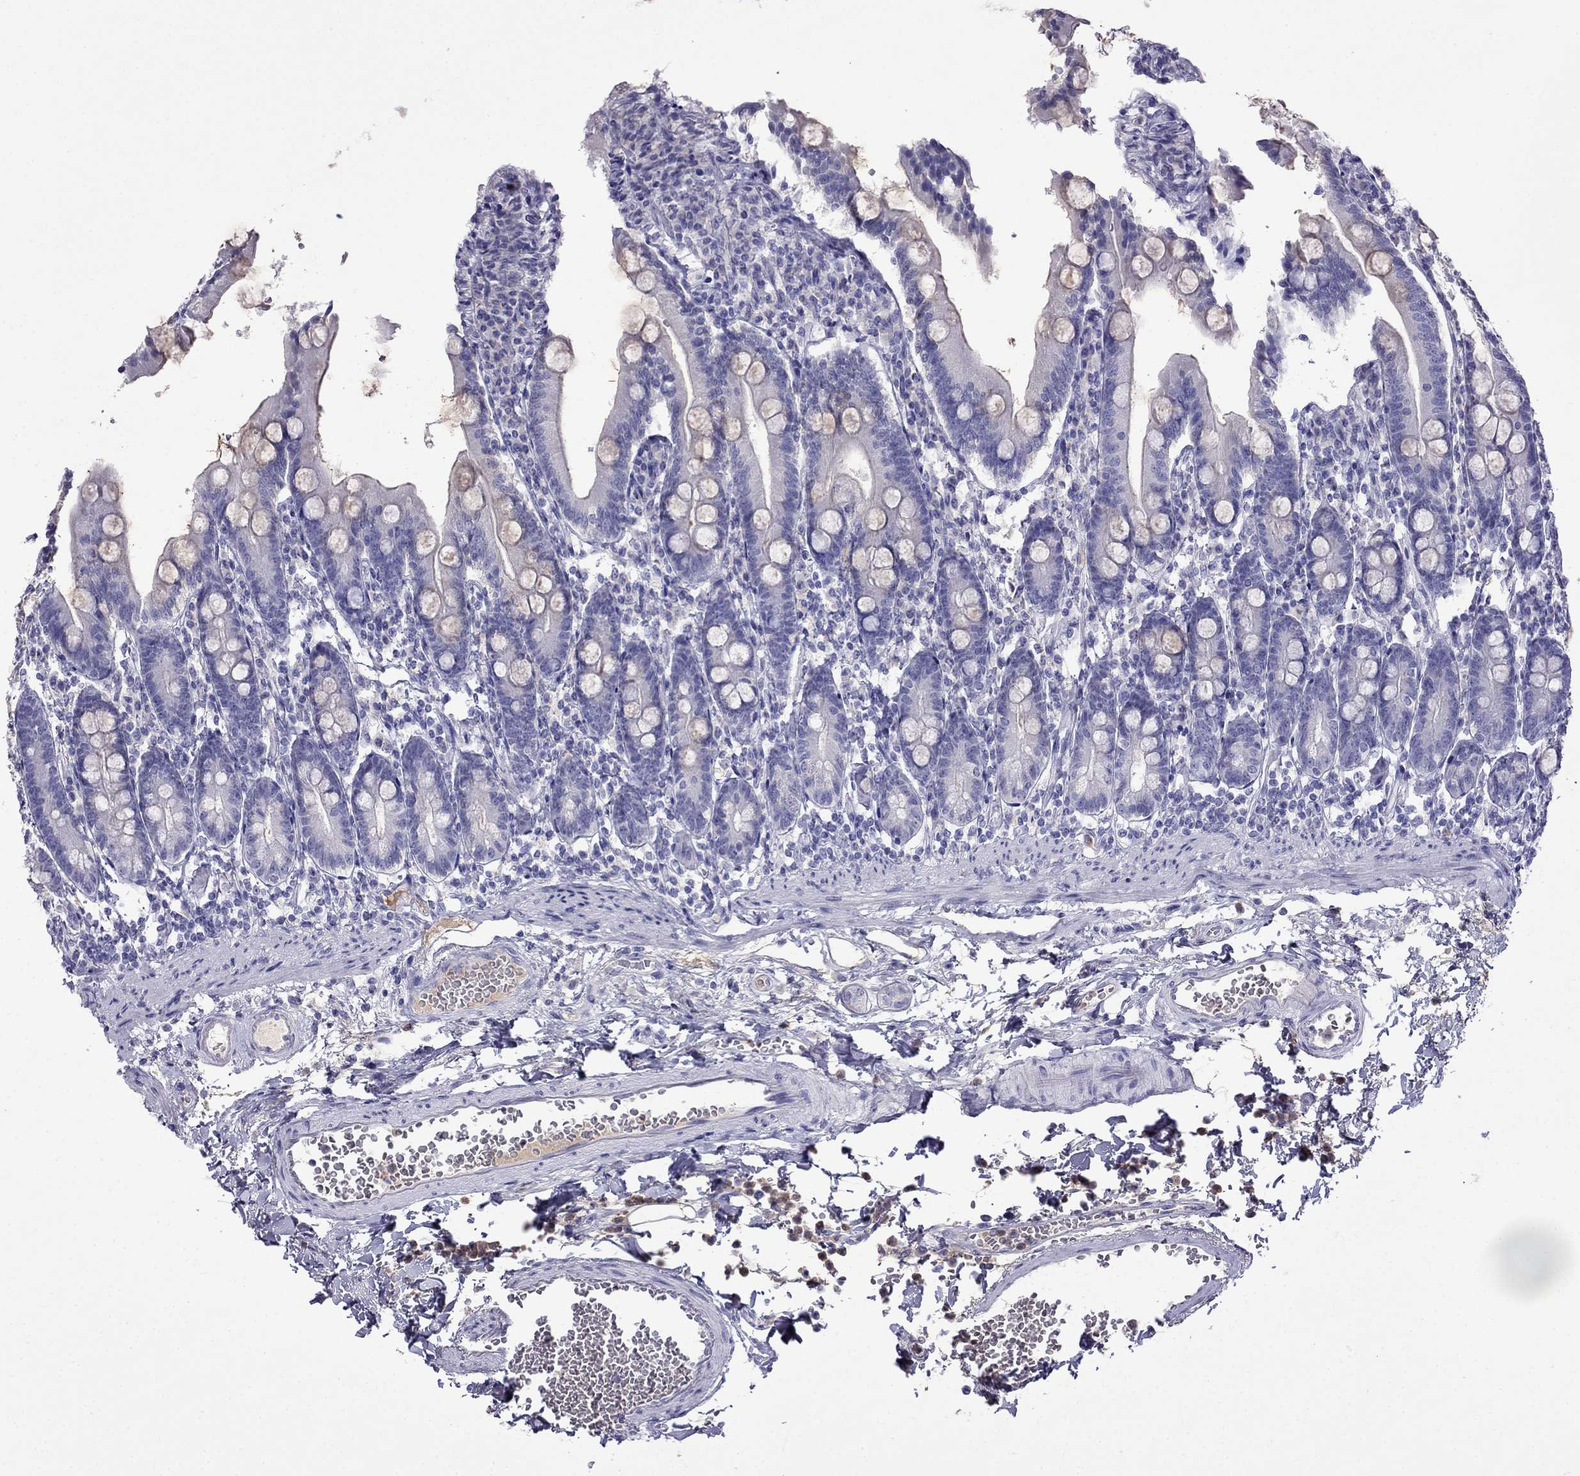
{"staining": {"intensity": "negative", "quantity": "none", "location": "none"}, "tissue": "duodenum", "cell_type": "Glandular cells", "image_type": "normal", "snomed": [{"axis": "morphology", "description": "Normal tissue, NOS"}, {"axis": "topography", "description": "Duodenum"}], "caption": "Micrograph shows no protein positivity in glandular cells of benign duodenum.", "gene": "CDHR4", "patient": {"sex": "female", "age": 67}}